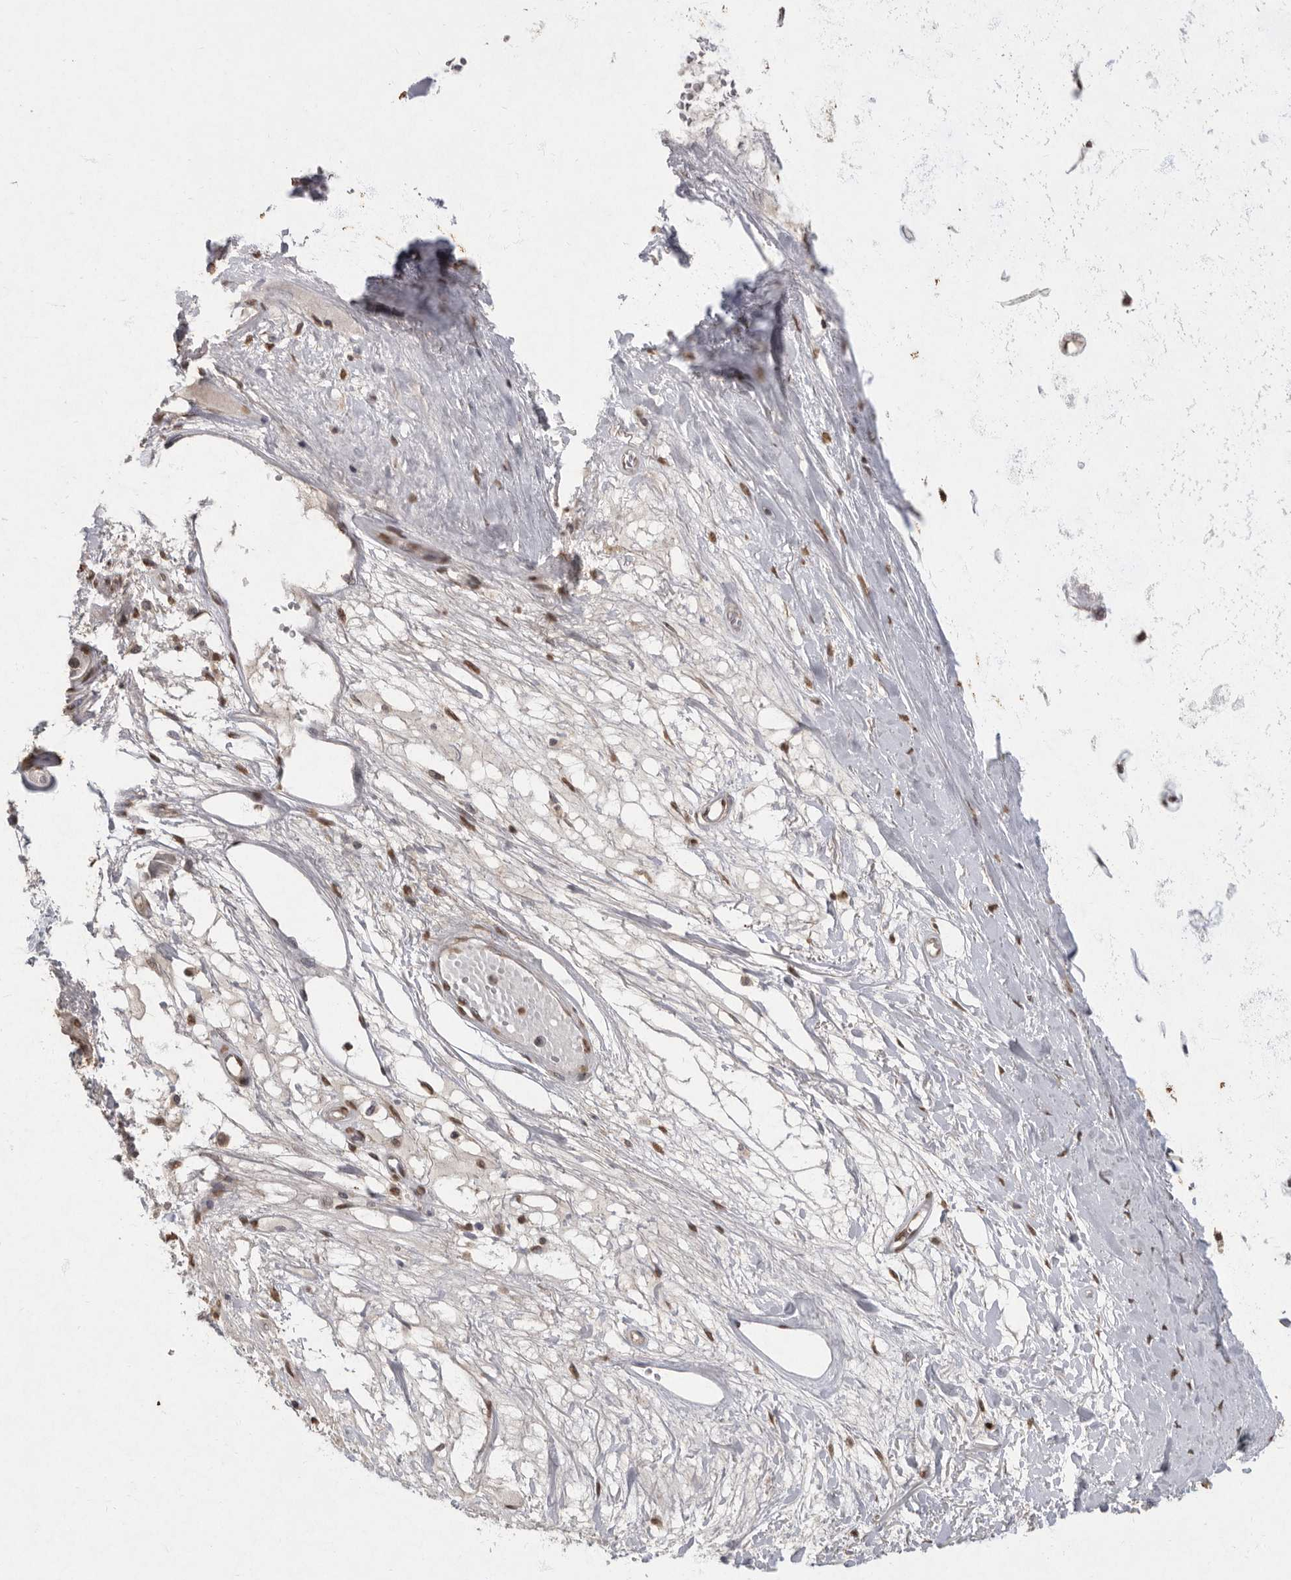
{"staining": {"intensity": "weak", "quantity": ">75%", "location": "nuclear"}, "tissue": "adipose tissue", "cell_type": "Adipocytes", "image_type": "normal", "snomed": [{"axis": "morphology", "description": "Normal tissue, NOS"}, {"axis": "topography", "description": "Bronchus"}], "caption": "A micrograph of adipose tissue stained for a protein demonstrates weak nuclear brown staining in adipocytes. (DAB (3,3'-diaminobenzidine) = brown stain, brightfield microscopy at high magnification).", "gene": "NBL1", "patient": {"sex": "male", "age": 66}}